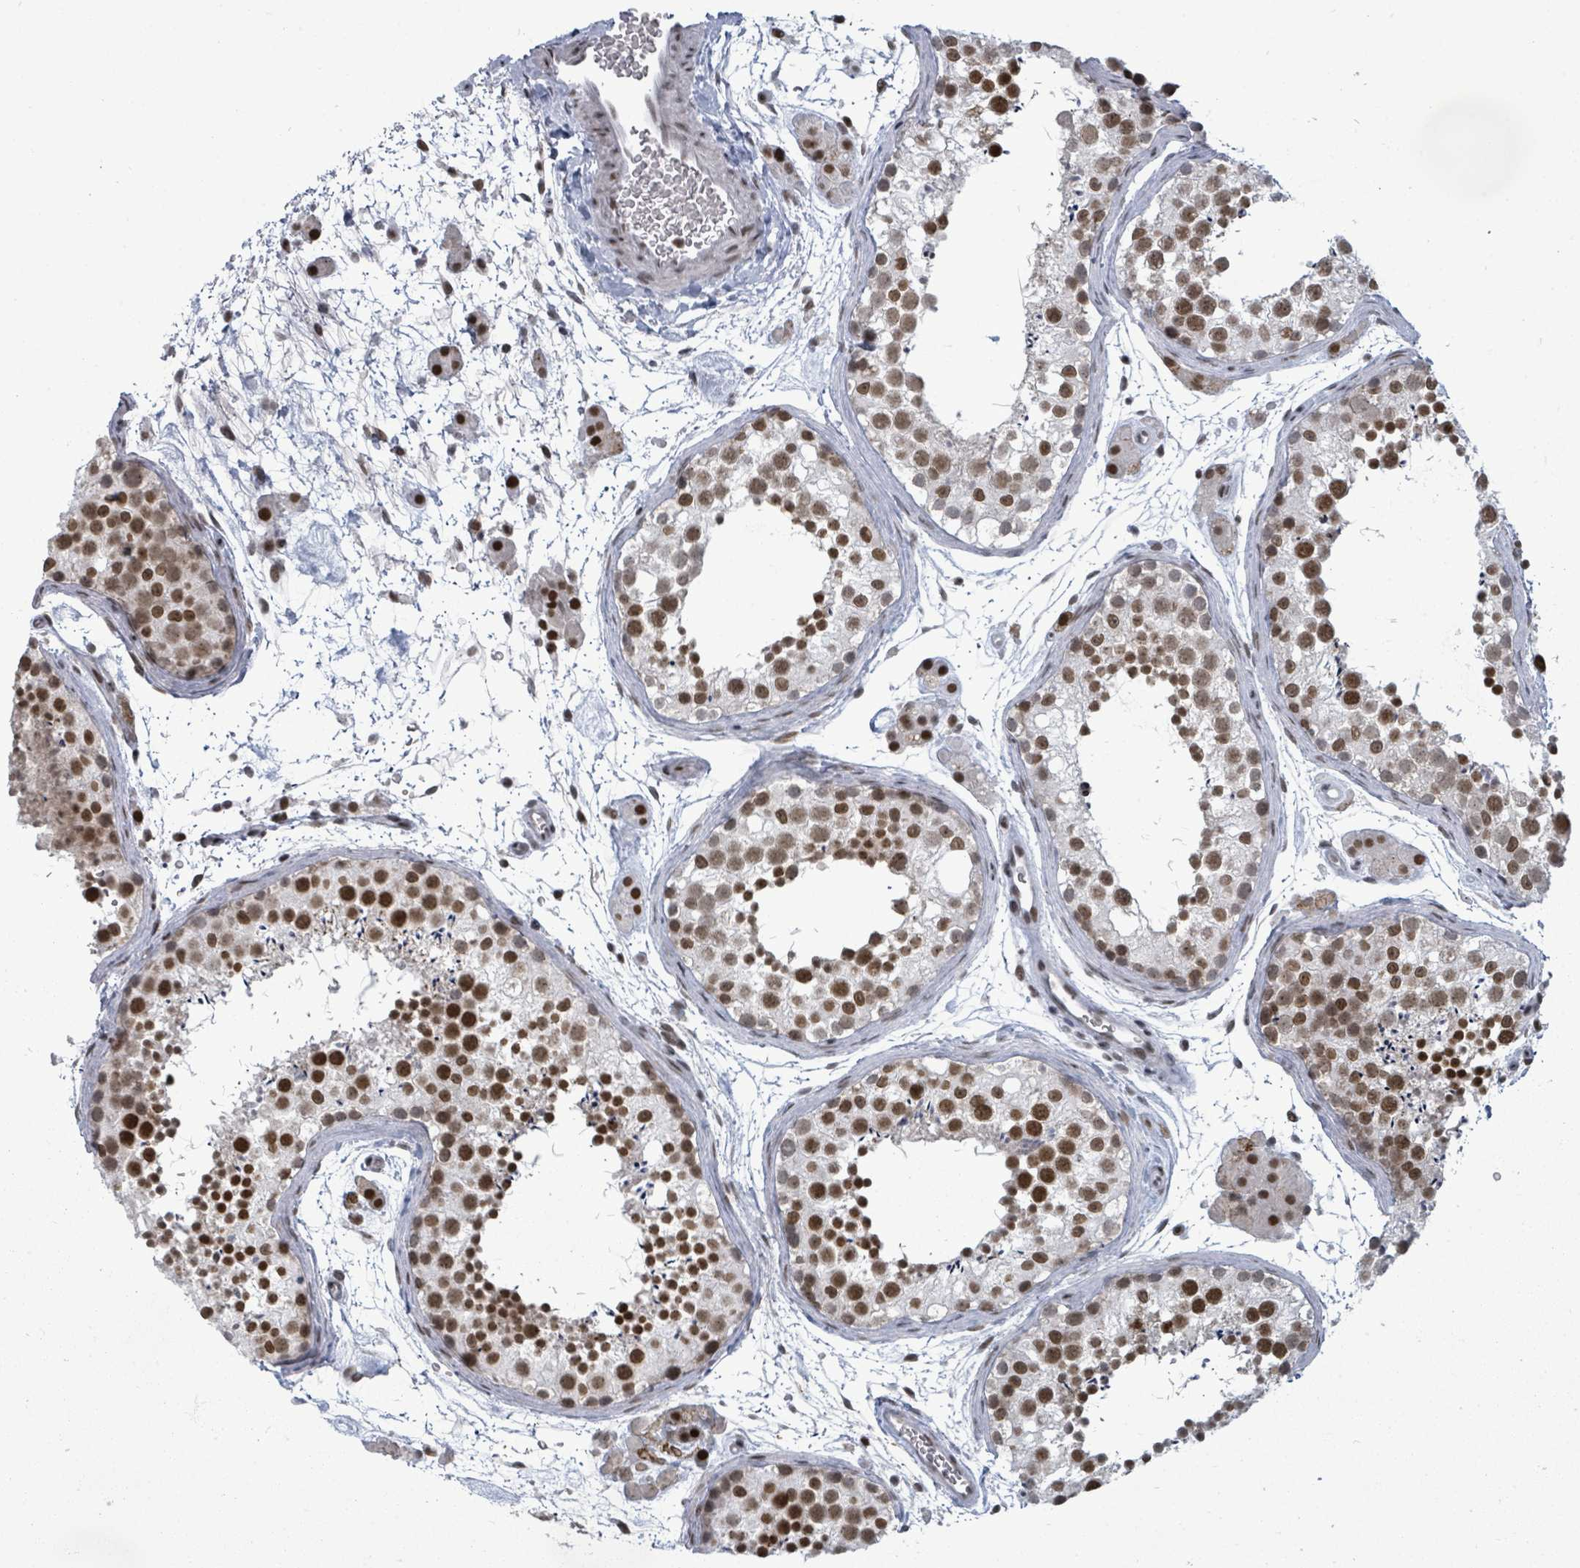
{"staining": {"intensity": "strong", "quantity": "25%-75%", "location": "nuclear"}, "tissue": "testis", "cell_type": "Cells in seminiferous ducts", "image_type": "normal", "snomed": [{"axis": "morphology", "description": "Normal tissue, NOS"}, {"axis": "topography", "description": "Testis"}], "caption": "IHC image of normal testis: testis stained using IHC shows high levels of strong protein expression localized specifically in the nuclear of cells in seminiferous ducts, appearing as a nuclear brown color.", "gene": "BIVM", "patient": {"sex": "male", "age": 41}}